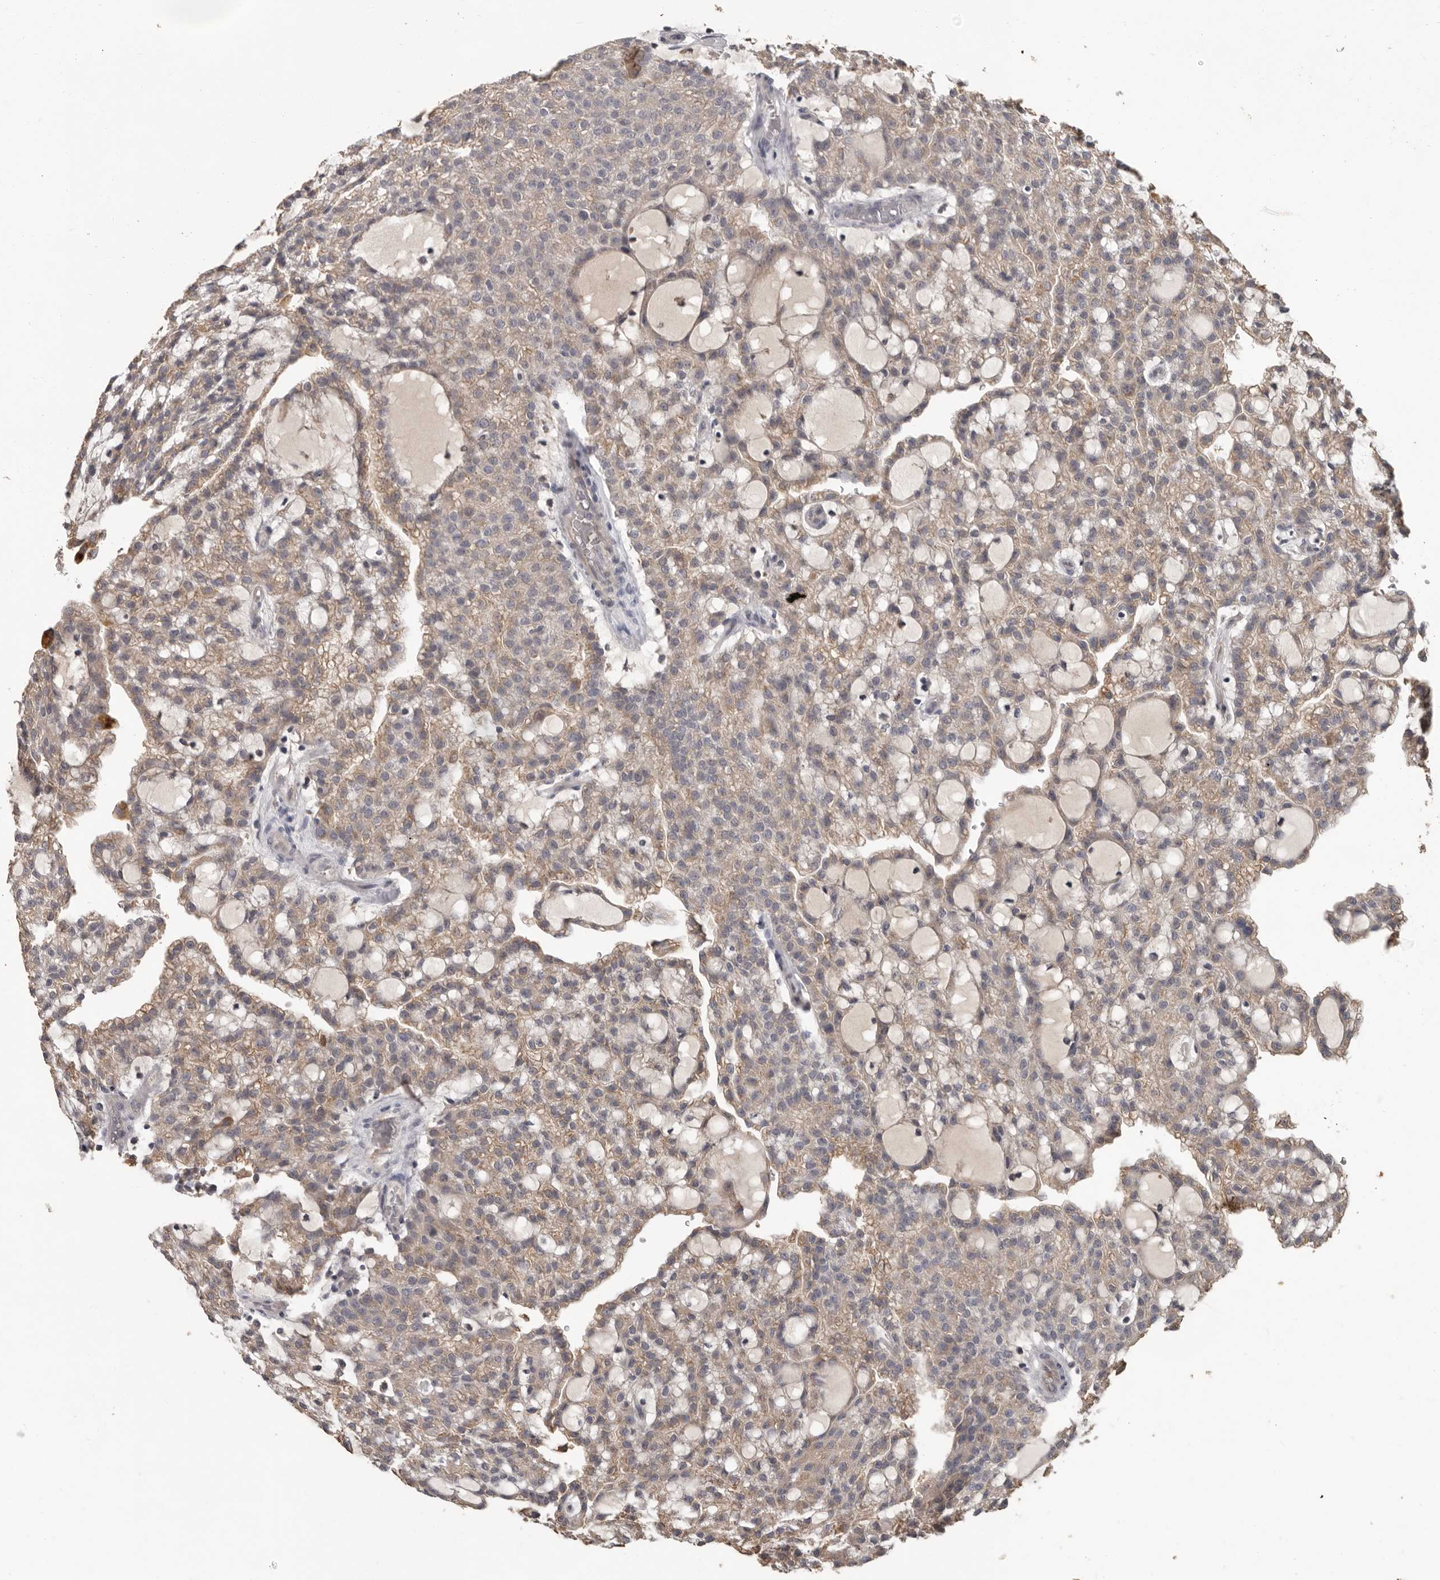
{"staining": {"intensity": "weak", "quantity": "25%-75%", "location": "cytoplasmic/membranous"}, "tissue": "renal cancer", "cell_type": "Tumor cells", "image_type": "cancer", "snomed": [{"axis": "morphology", "description": "Adenocarcinoma, NOS"}, {"axis": "topography", "description": "Kidney"}], "caption": "Adenocarcinoma (renal) stained with immunohistochemistry (IHC) shows weak cytoplasmic/membranous staining in approximately 25%-75% of tumor cells. (Stains: DAB in brown, nuclei in blue, Microscopy: brightfield microscopy at high magnification).", "gene": "MTF1", "patient": {"sex": "male", "age": 63}}